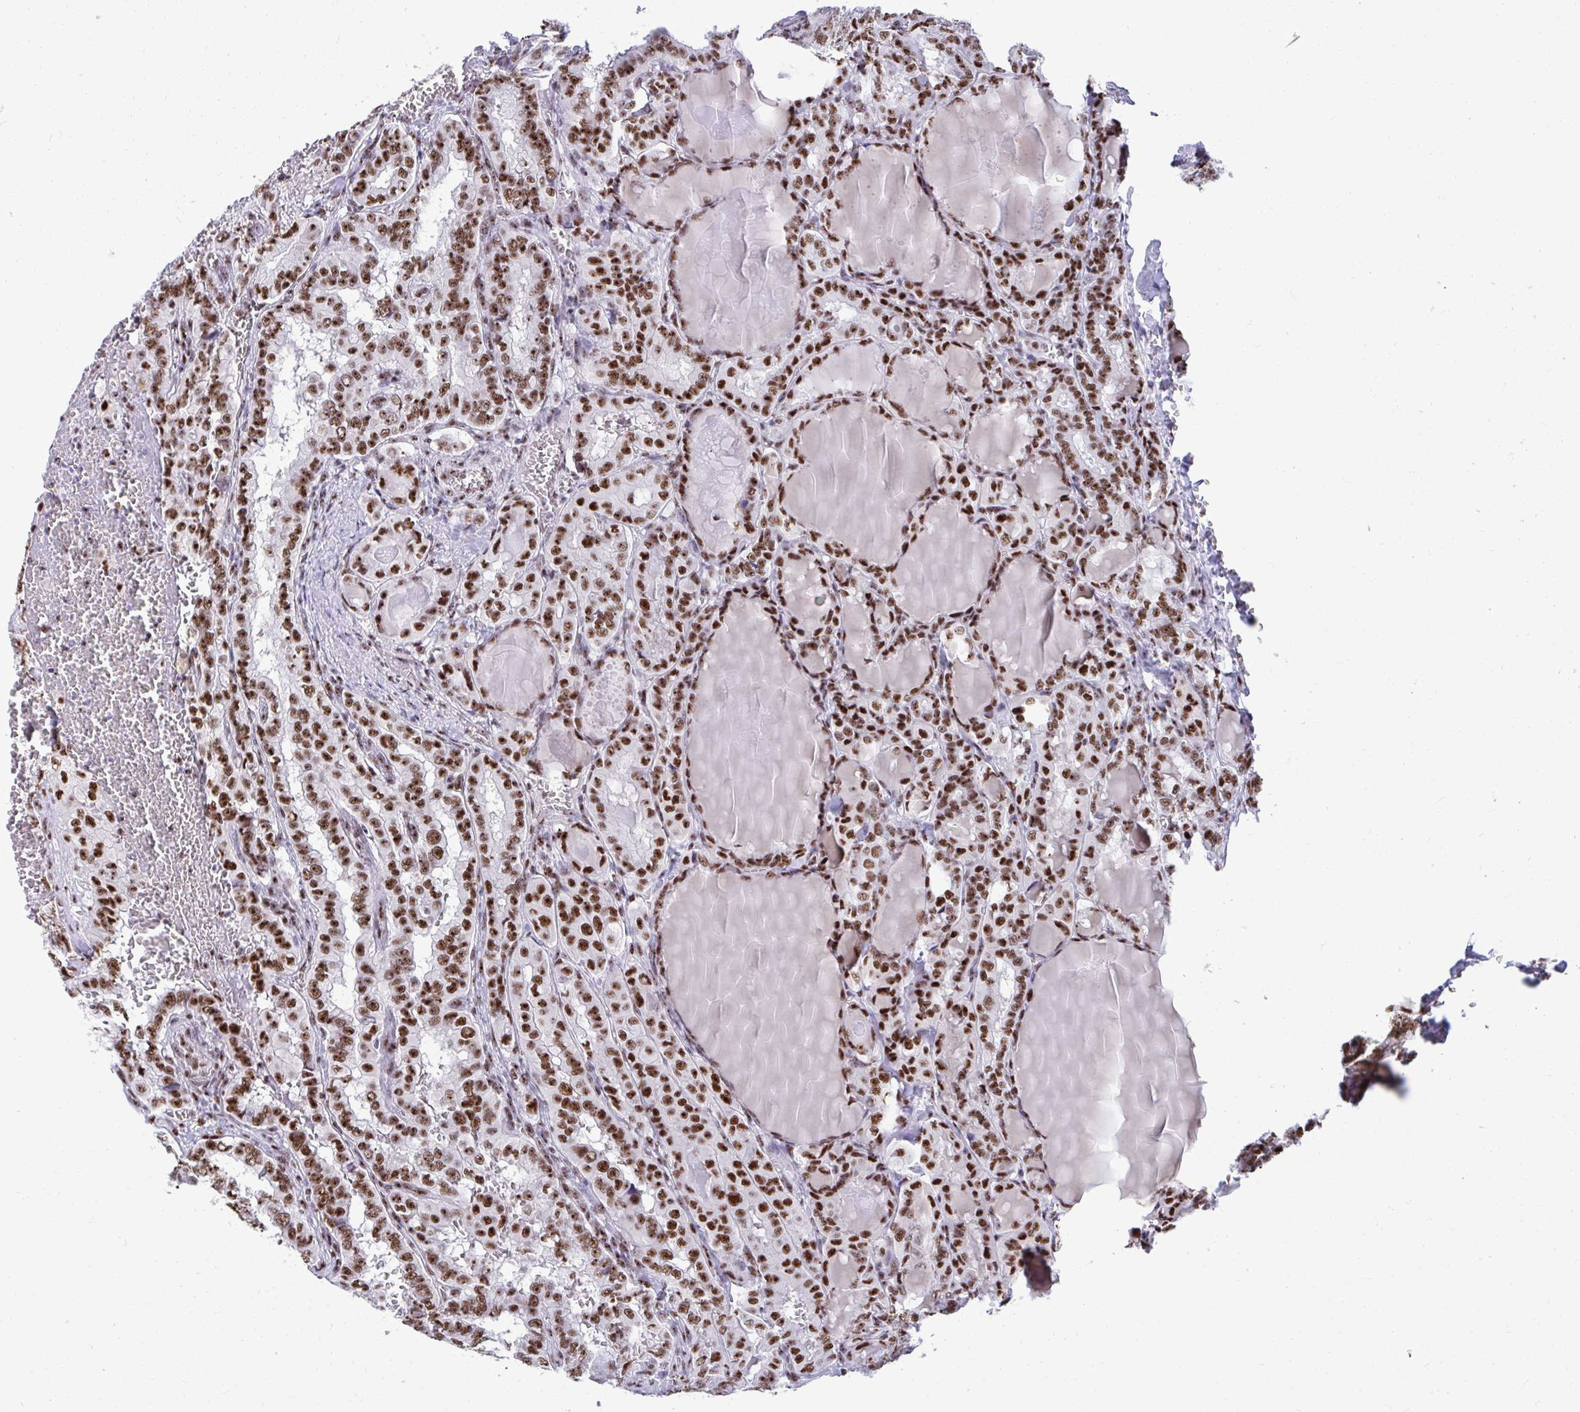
{"staining": {"intensity": "moderate", "quantity": ">75%", "location": "nuclear"}, "tissue": "thyroid cancer", "cell_type": "Tumor cells", "image_type": "cancer", "snomed": [{"axis": "morphology", "description": "Papillary adenocarcinoma, NOS"}, {"axis": "topography", "description": "Thyroid gland"}], "caption": "Protein staining displays moderate nuclear expression in about >75% of tumor cells in thyroid cancer (papillary adenocarcinoma).", "gene": "PELP1", "patient": {"sex": "female", "age": 46}}